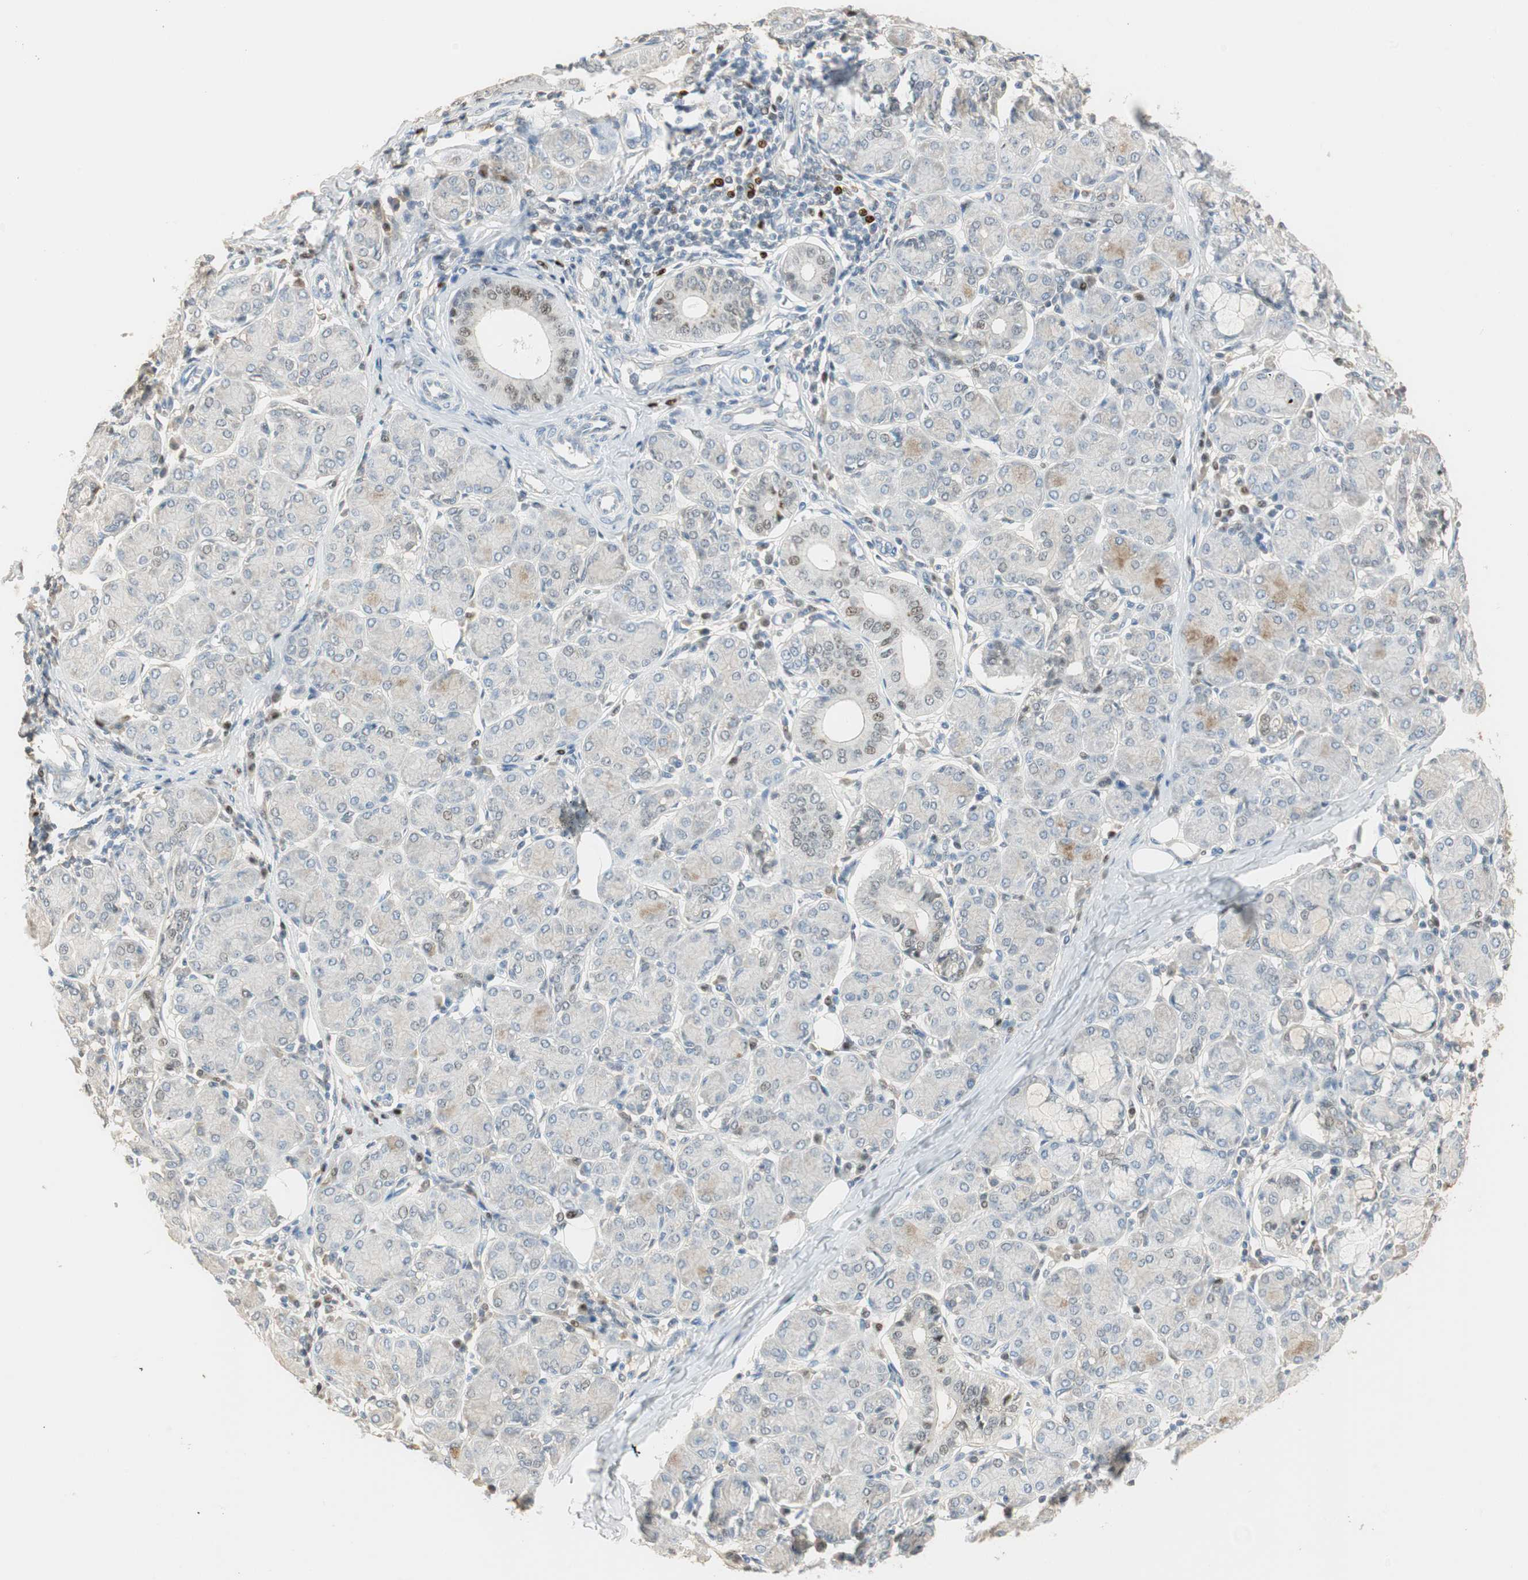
{"staining": {"intensity": "moderate", "quantity": "<25%", "location": "nuclear"}, "tissue": "salivary gland", "cell_type": "Glandular cells", "image_type": "normal", "snomed": [{"axis": "morphology", "description": "Normal tissue, NOS"}, {"axis": "morphology", "description": "Inflammation, NOS"}, {"axis": "topography", "description": "Lymph node"}, {"axis": "topography", "description": "Salivary gland"}], "caption": "A histopathology image of salivary gland stained for a protein exhibits moderate nuclear brown staining in glandular cells.", "gene": "RUNX2", "patient": {"sex": "male", "age": 3}}